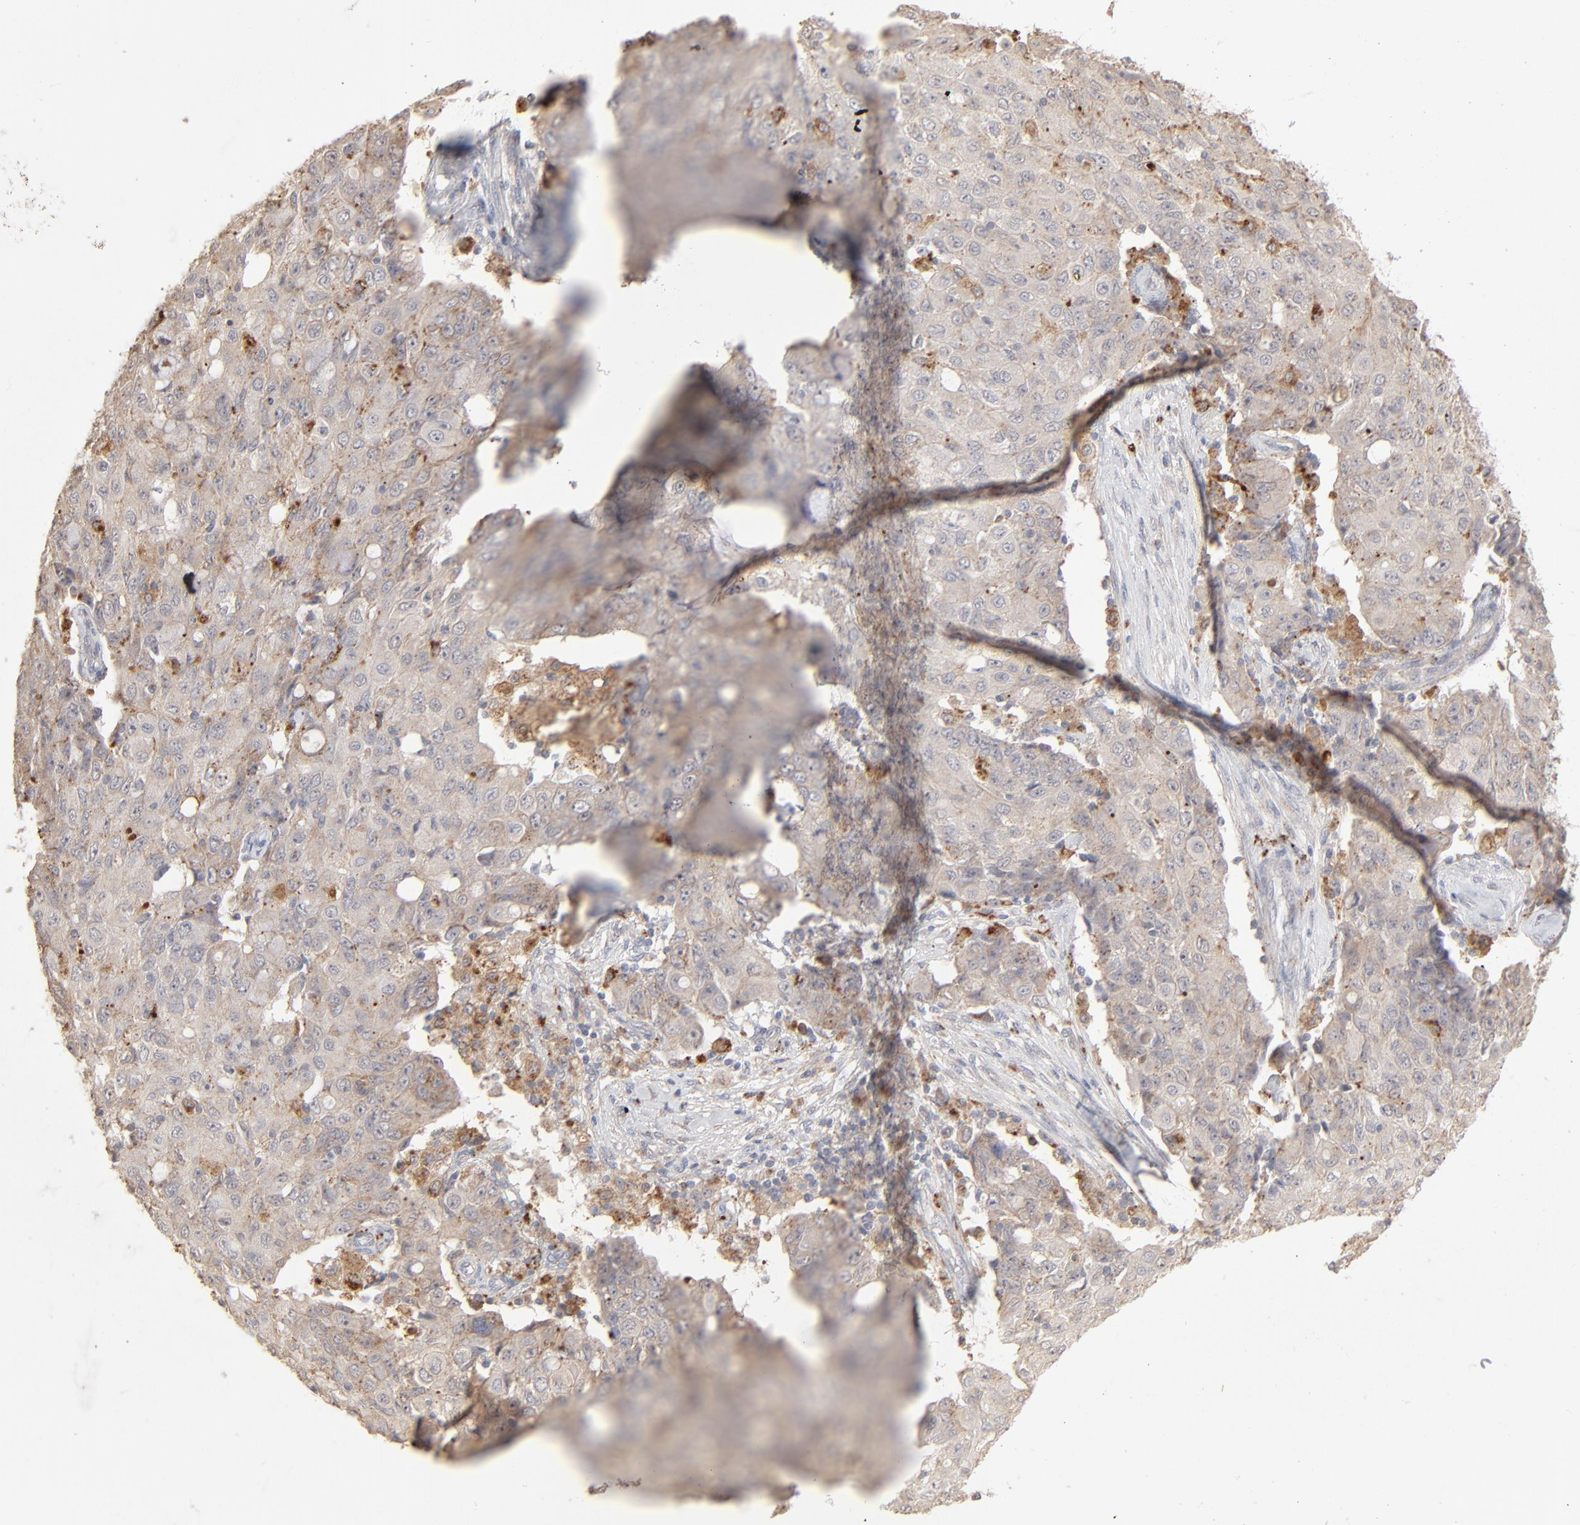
{"staining": {"intensity": "weak", "quantity": ">75%", "location": "cytoplasmic/membranous"}, "tissue": "ovarian cancer", "cell_type": "Tumor cells", "image_type": "cancer", "snomed": [{"axis": "morphology", "description": "Carcinoma, endometroid"}, {"axis": "topography", "description": "Ovary"}], "caption": "Endometroid carcinoma (ovarian) tissue reveals weak cytoplasmic/membranous positivity in approximately >75% of tumor cells, visualized by immunohistochemistry.", "gene": "POMT2", "patient": {"sex": "female", "age": 42}}